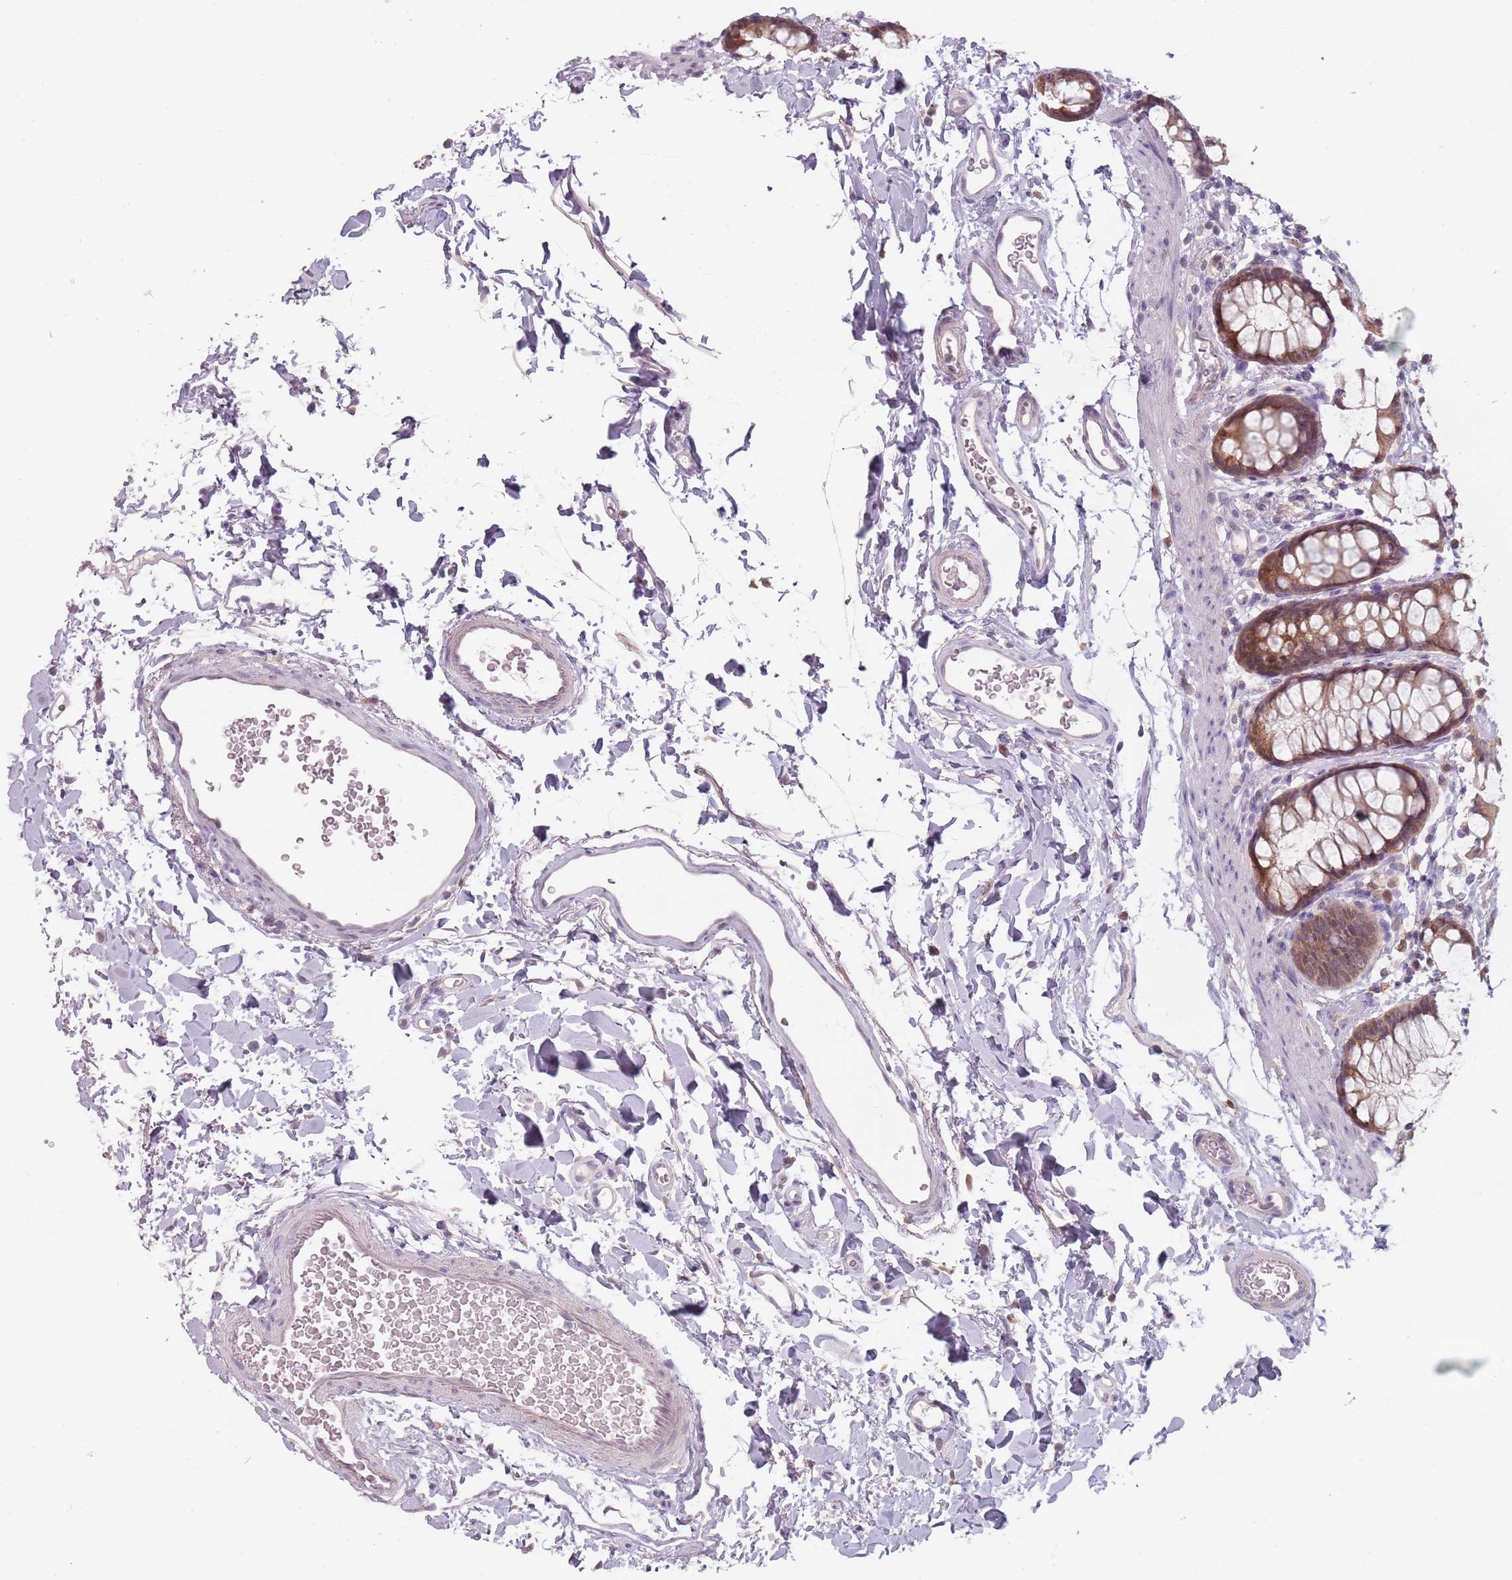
{"staining": {"intensity": "moderate", "quantity": ">75%", "location": "cytoplasmic/membranous,nuclear"}, "tissue": "rectum", "cell_type": "Glandular cells", "image_type": "normal", "snomed": [{"axis": "morphology", "description": "Normal tissue, NOS"}, {"axis": "topography", "description": "Rectum"}], "caption": "An immunohistochemistry photomicrograph of benign tissue is shown. Protein staining in brown highlights moderate cytoplasmic/membranous,nuclear positivity in rectum within glandular cells.", "gene": "NAXE", "patient": {"sex": "female", "age": 65}}